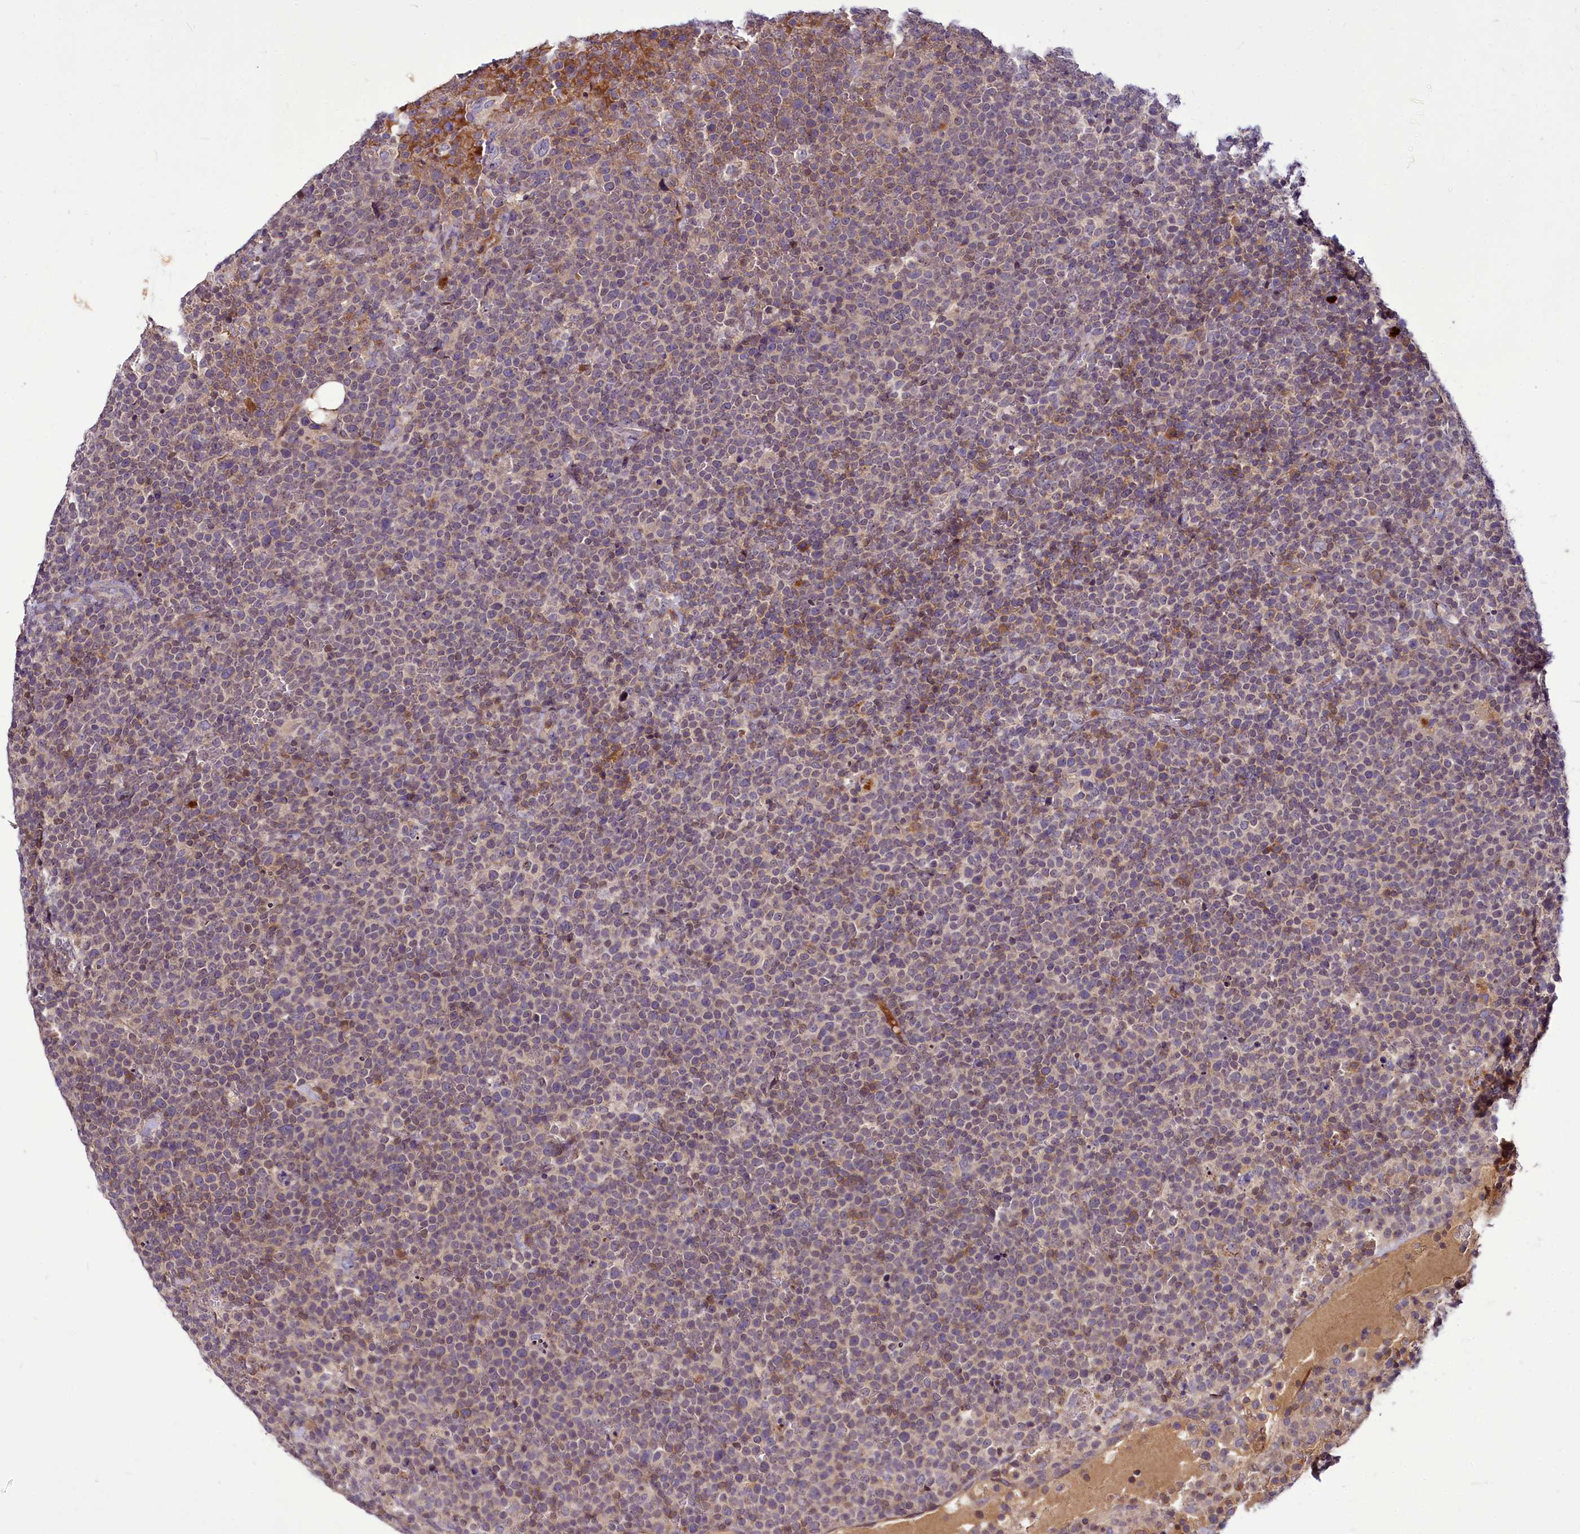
{"staining": {"intensity": "negative", "quantity": "none", "location": "none"}, "tissue": "lymphoma", "cell_type": "Tumor cells", "image_type": "cancer", "snomed": [{"axis": "morphology", "description": "Malignant lymphoma, non-Hodgkin's type, High grade"}, {"axis": "topography", "description": "Lymph node"}], "caption": "Human malignant lymphoma, non-Hodgkin's type (high-grade) stained for a protein using immunohistochemistry demonstrates no positivity in tumor cells.", "gene": "C11orf86", "patient": {"sex": "male", "age": 61}}